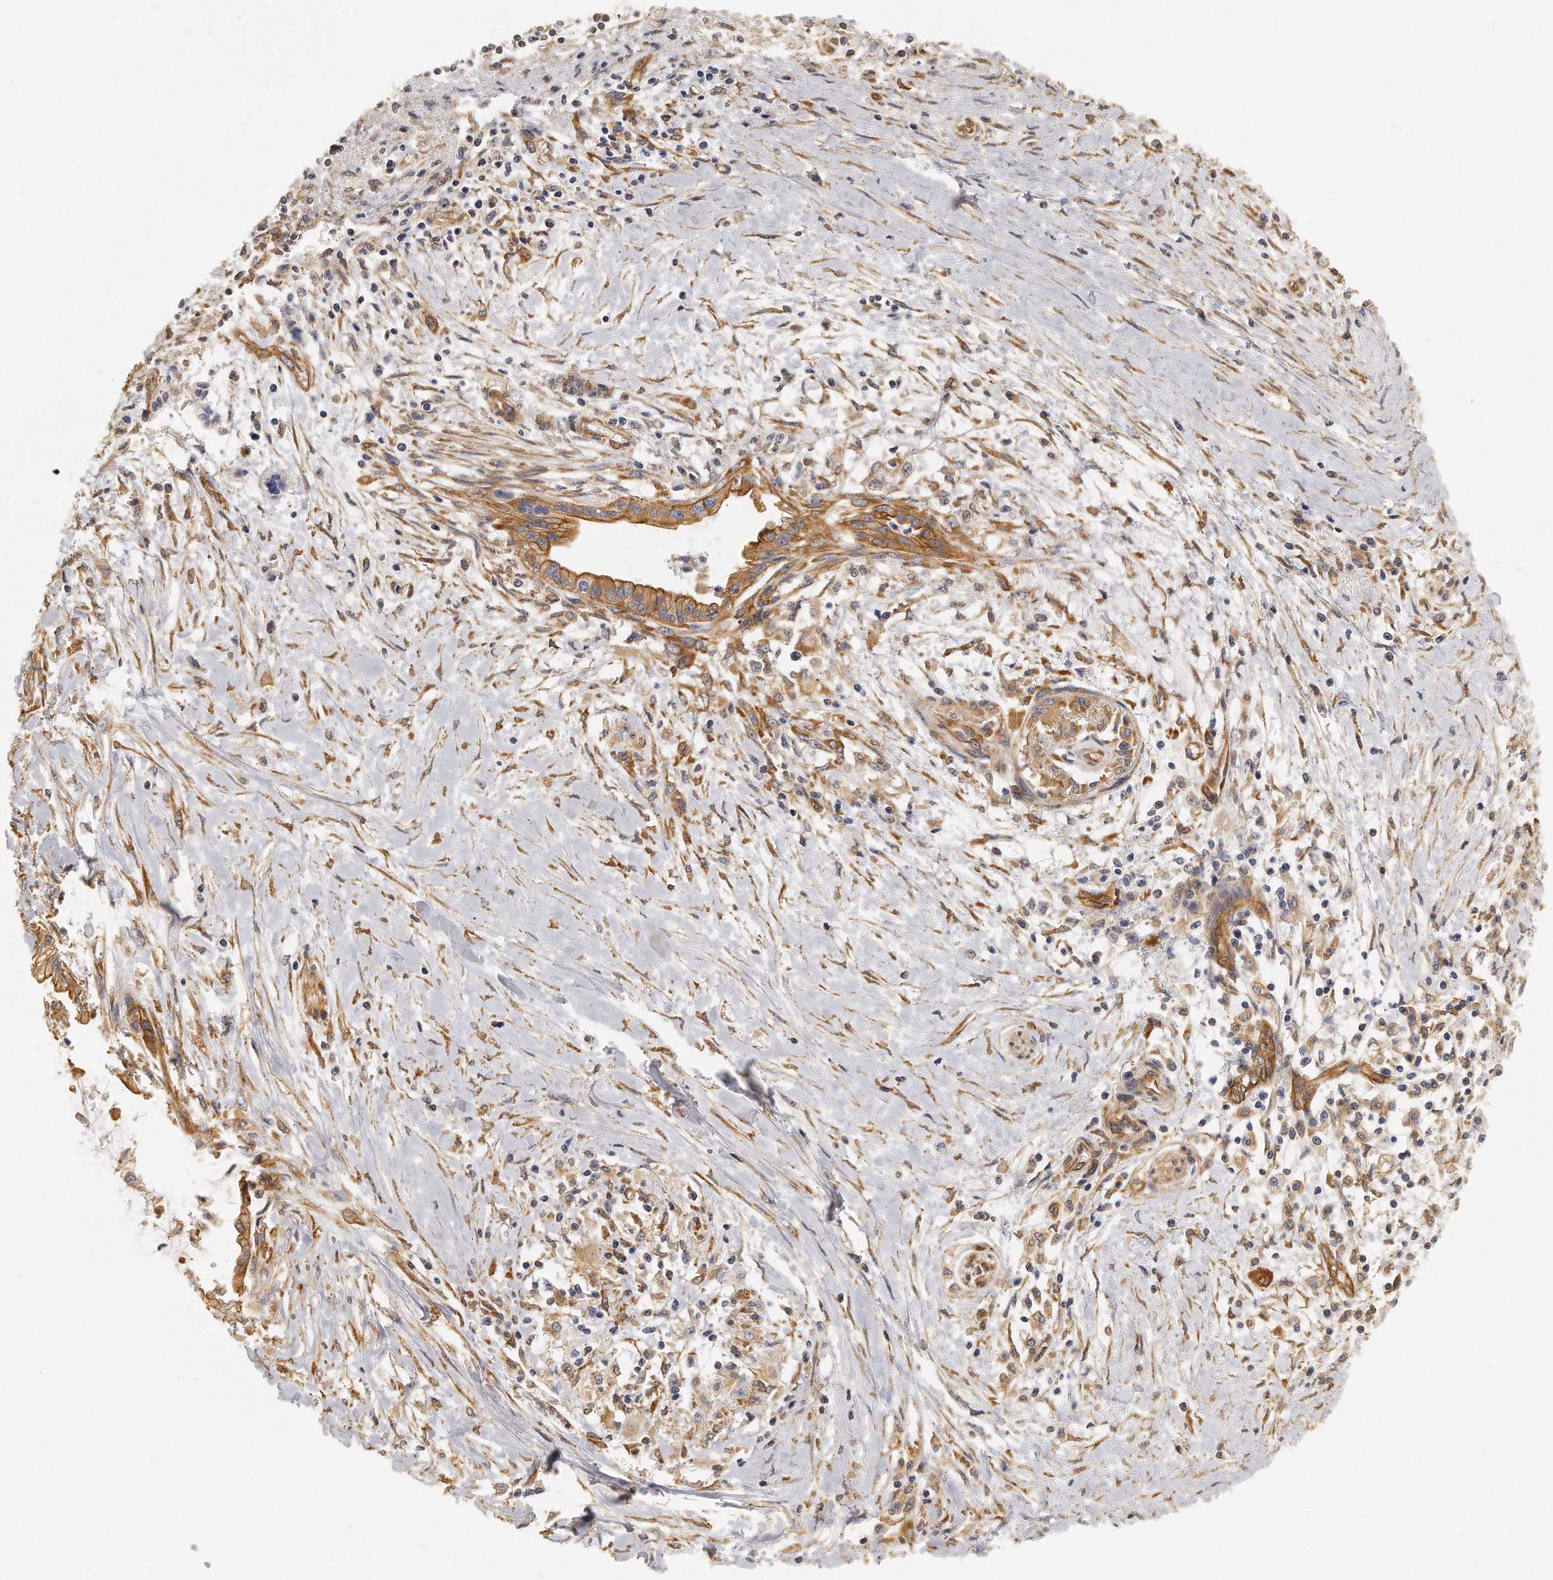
{"staining": {"intensity": "moderate", "quantity": ">75%", "location": "cytoplasmic/membranous"}, "tissue": "pancreatic cancer", "cell_type": "Tumor cells", "image_type": "cancer", "snomed": [{"axis": "morphology", "description": "Adenocarcinoma, NOS"}, {"axis": "topography", "description": "Pancreas"}], "caption": "Pancreatic cancer (adenocarcinoma) stained with immunohistochemistry shows moderate cytoplasmic/membranous staining in about >75% of tumor cells.", "gene": "CHST7", "patient": {"sex": "female", "age": 64}}